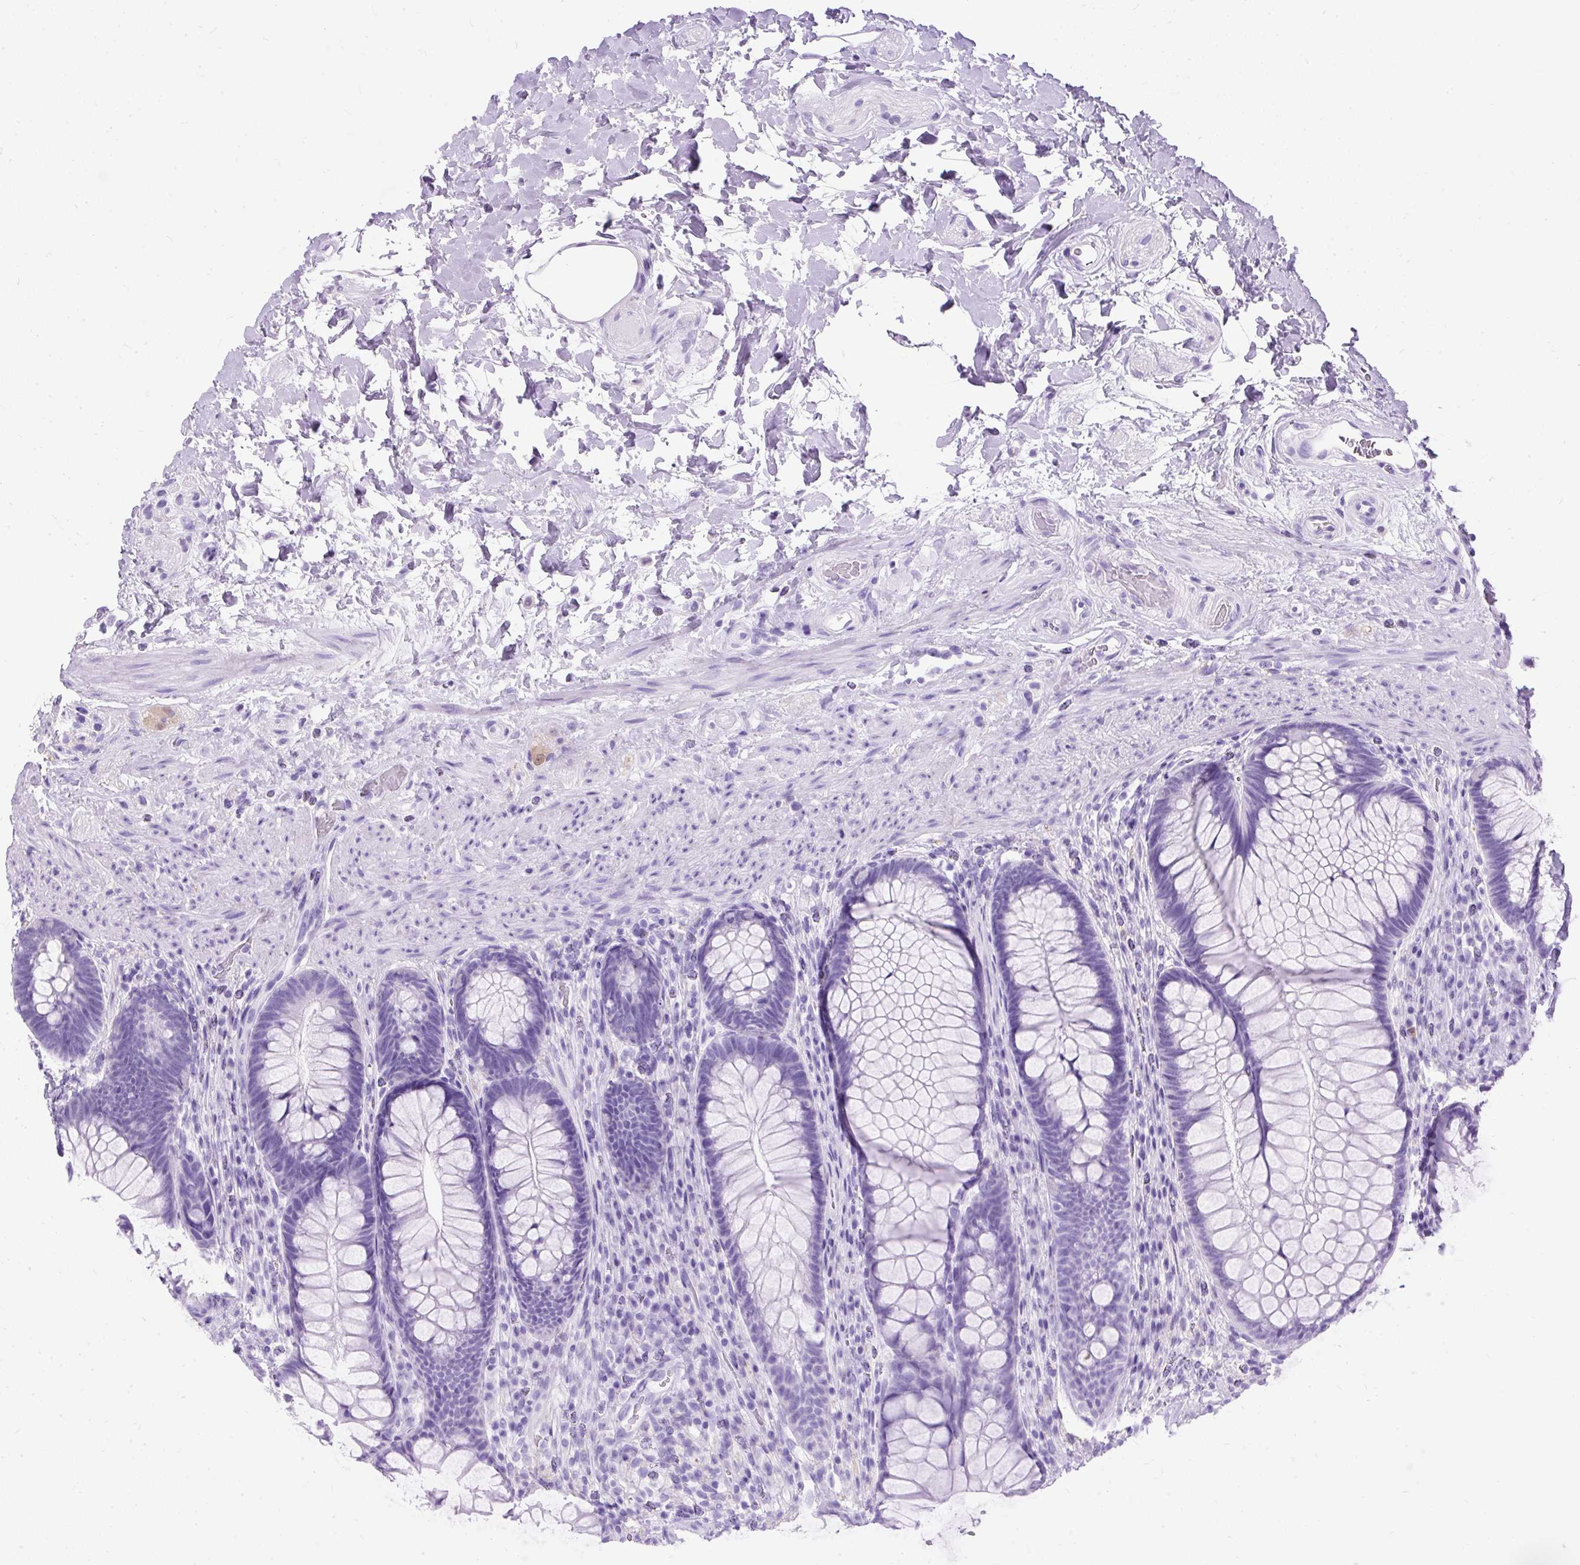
{"staining": {"intensity": "negative", "quantity": "none", "location": "none"}, "tissue": "rectum", "cell_type": "Glandular cells", "image_type": "normal", "snomed": [{"axis": "morphology", "description": "Normal tissue, NOS"}, {"axis": "topography", "description": "Rectum"}], "caption": "Immunohistochemistry photomicrograph of unremarkable rectum: human rectum stained with DAB shows no significant protein staining in glandular cells. (Immunohistochemistry (ihc), brightfield microscopy, high magnification).", "gene": "PVALB", "patient": {"sex": "male", "age": 53}}